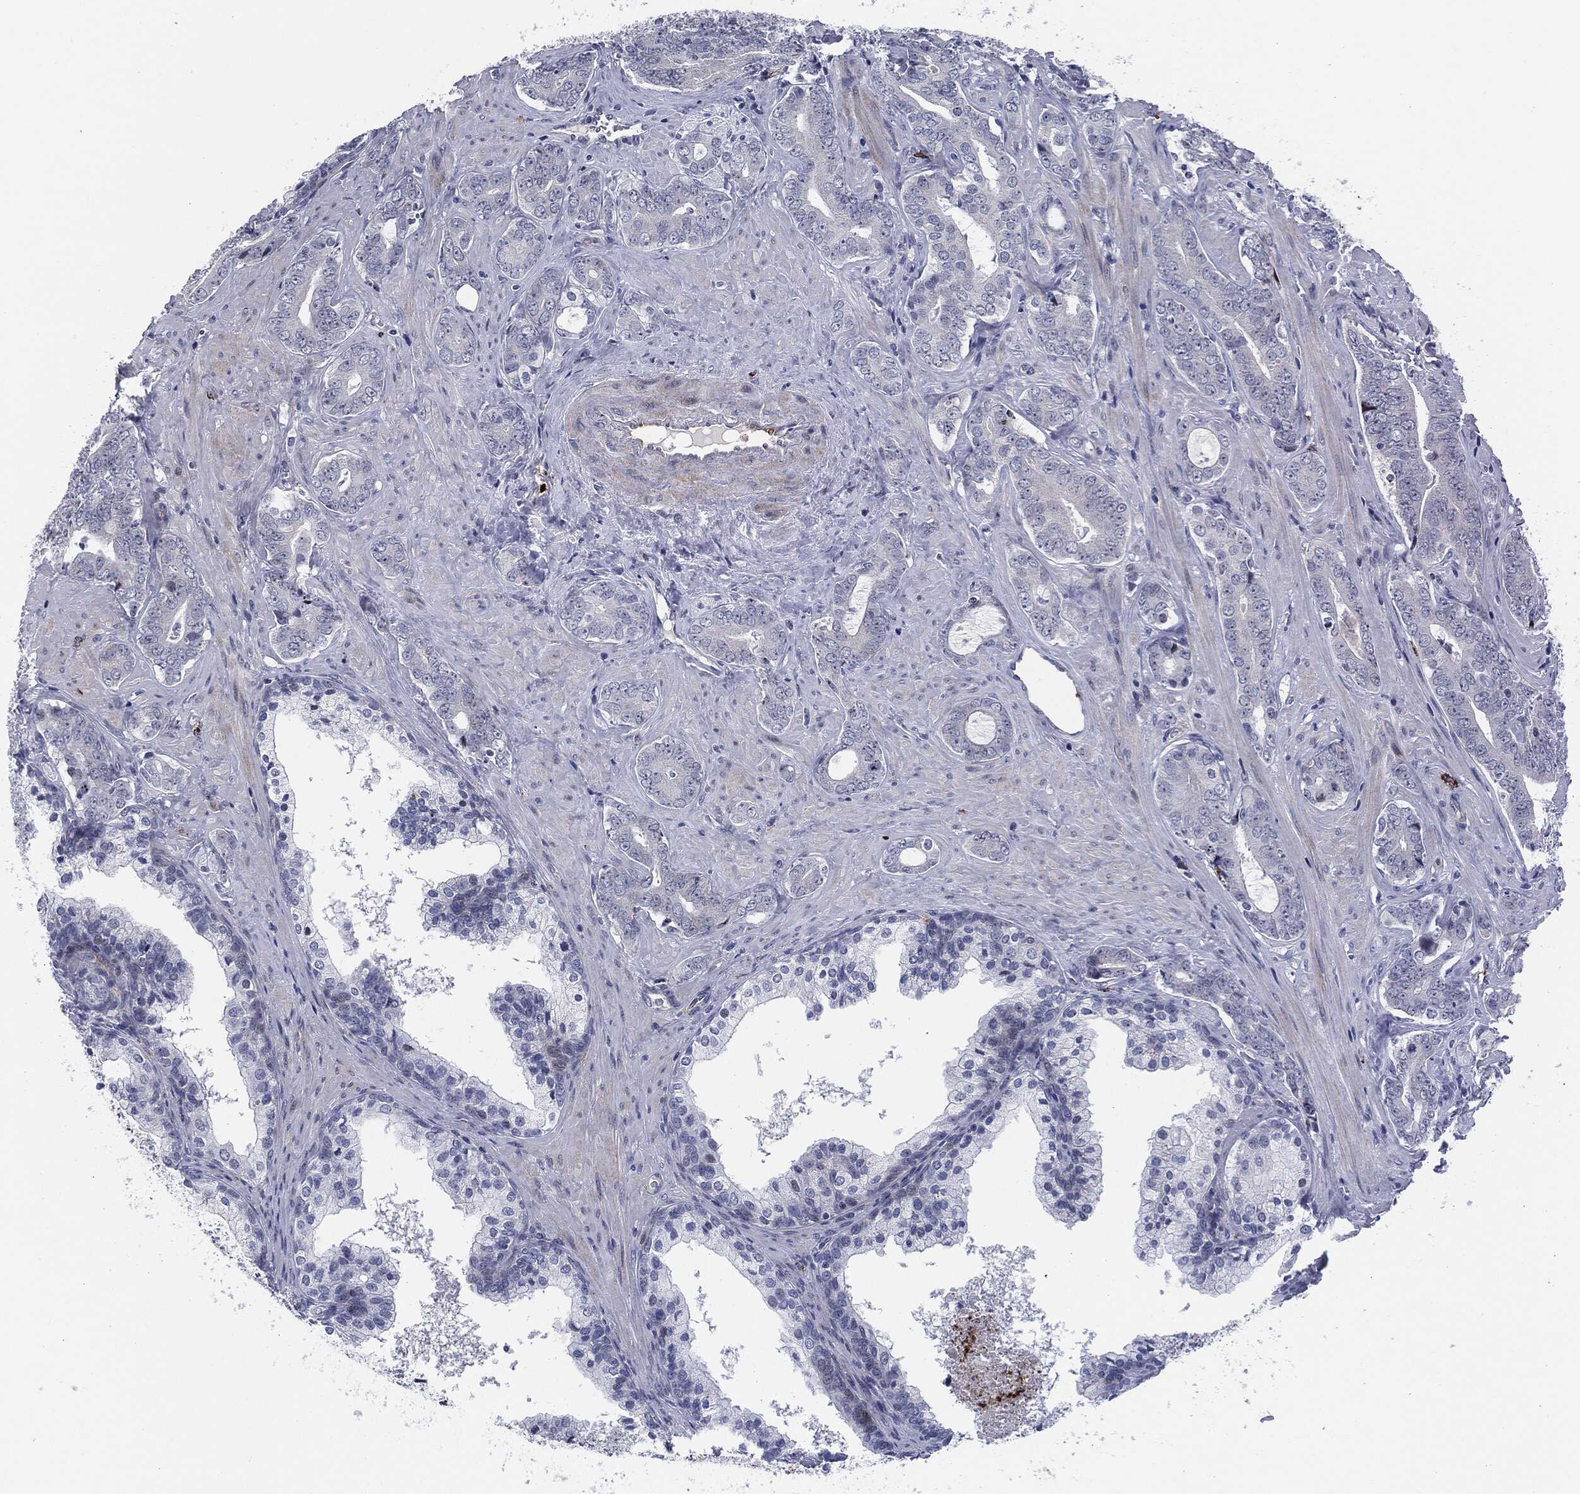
{"staining": {"intensity": "weak", "quantity": "<25%", "location": "nuclear"}, "tissue": "prostate cancer", "cell_type": "Tumor cells", "image_type": "cancer", "snomed": [{"axis": "morphology", "description": "Adenocarcinoma, NOS"}, {"axis": "topography", "description": "Prostate"}], "caption": "The immunohistochemistry (IHC) micrograph has no significant positivity in tumor cells of prostate adenocarcinoma tissue.", "gene": "MPO", "patient": {"sex": "male", "age": 55}}